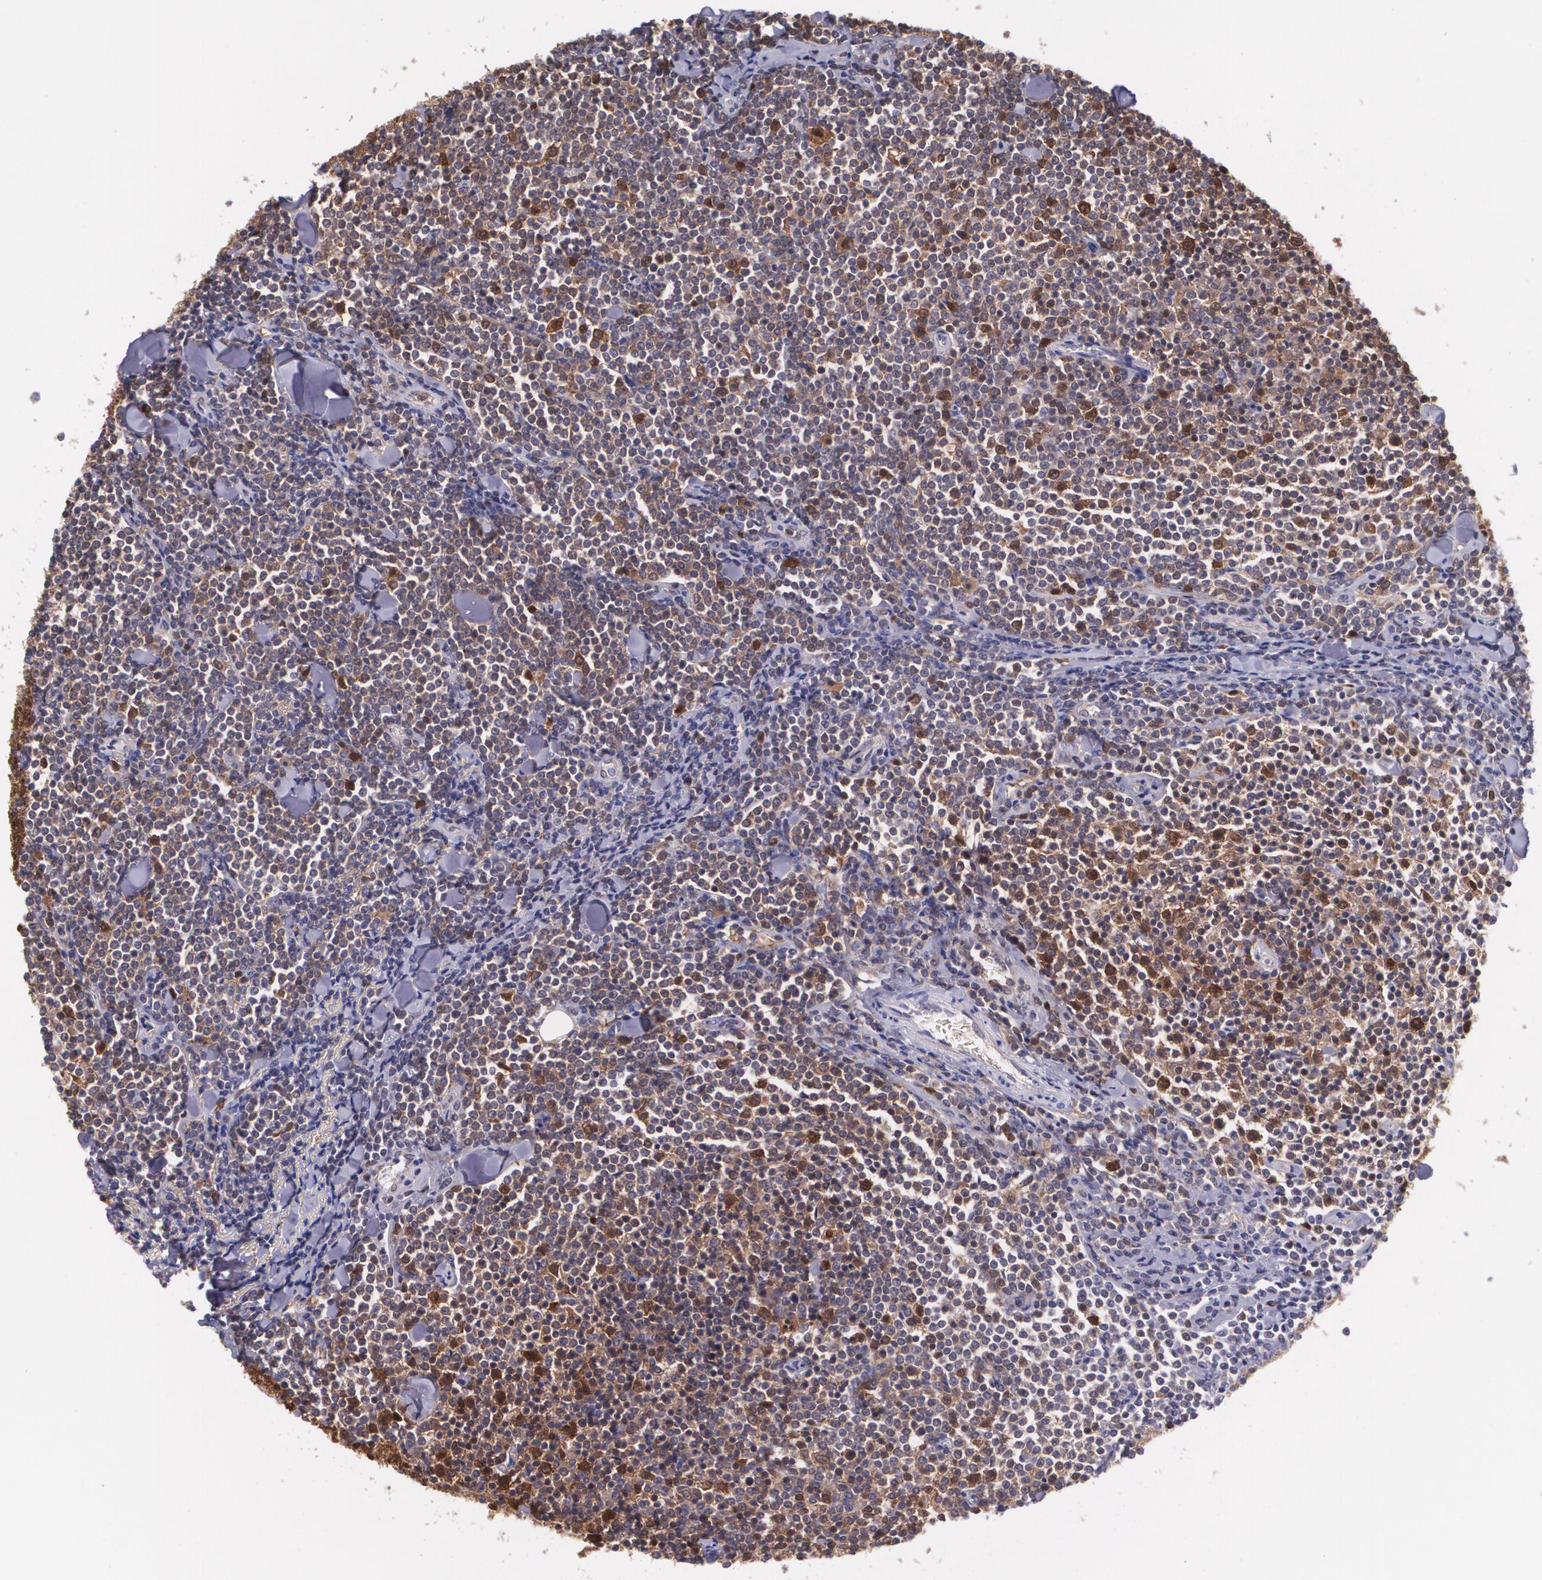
{"staining": {"intensity": "moderate", "quantity": ">75%", "location": "cytoplasmic/membranous"}, "tissue": "lymphoma", "cell_type": "Tumor cells", "image_type": "cancer", "snomed": [{"axis": "morphology", "description": "Malignant lymphoma, non-Hodgkin's type, Low grade"}, {"axis": "topography", "description": "Soft tissue"}], "caption": "Malignant lymphoma, non-Hodgkin's type (low-grade) stained with IHC shows moderate cytoplasmic/membranous positivity in about >75% of tumor cells.", "gene": "HSPH1", "patient": {"sex": "male", "age": 92}}